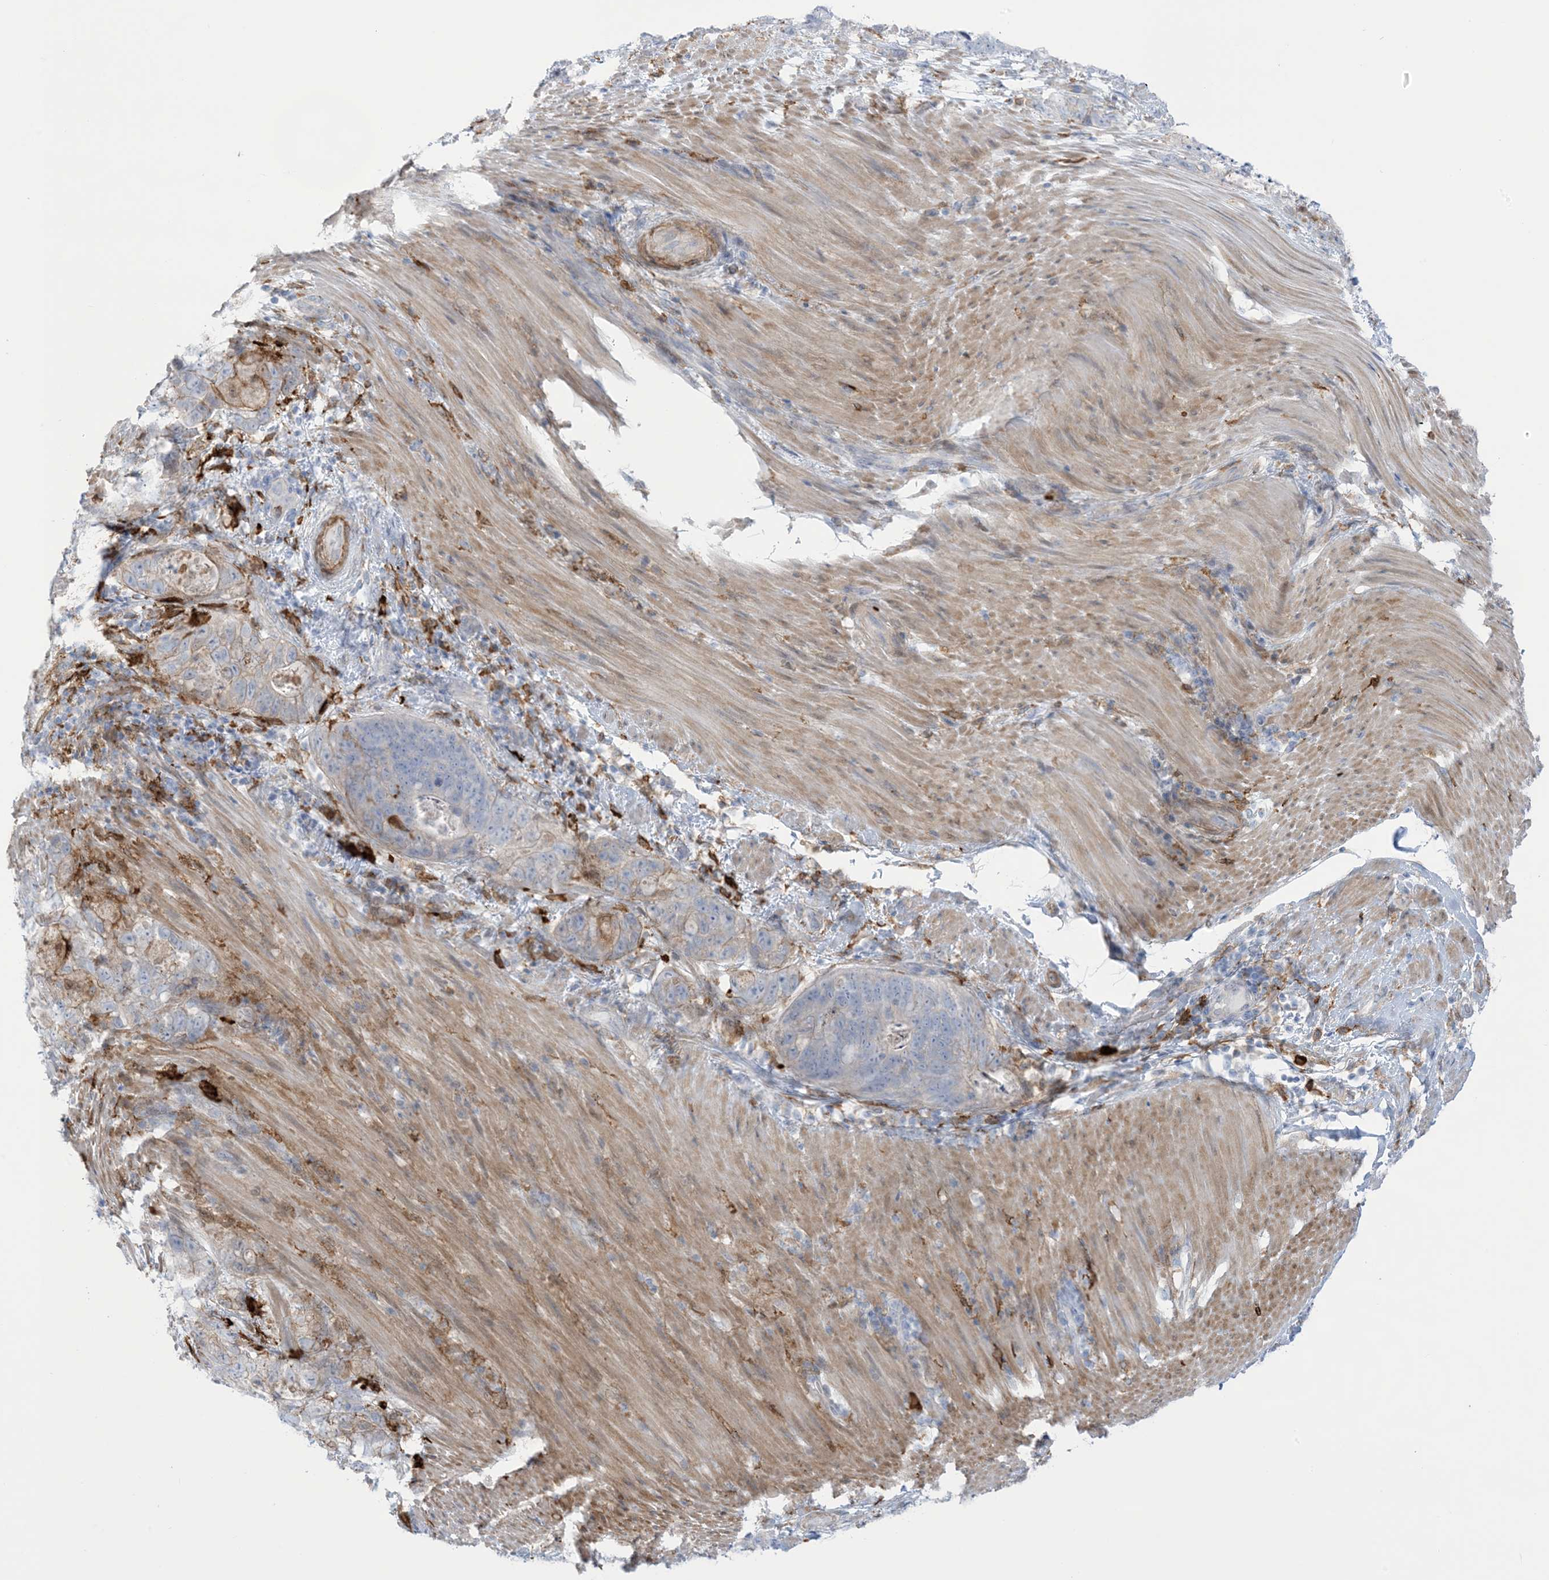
{"staining": {"intensity": "negative", "quantity": "none", "location": "none"}, "tissue": "stomach cancer", "cell_type": "Tumor cells", "image_type": "cancer", "snomed": [{"axis": "morphology", "description": "Normal tissue, NOS"}, {"axis": "morphology", "description": "Adenocarcinoma, NOS"}, {"axis": "topography", "description": "Stomach"}], "caption": "DAB immunohistochemical staining of stomach cancer reveals no significant positivity in tumor cells.", "gene": "ICMT", "patient": {"sex": "female", "age": 89}}